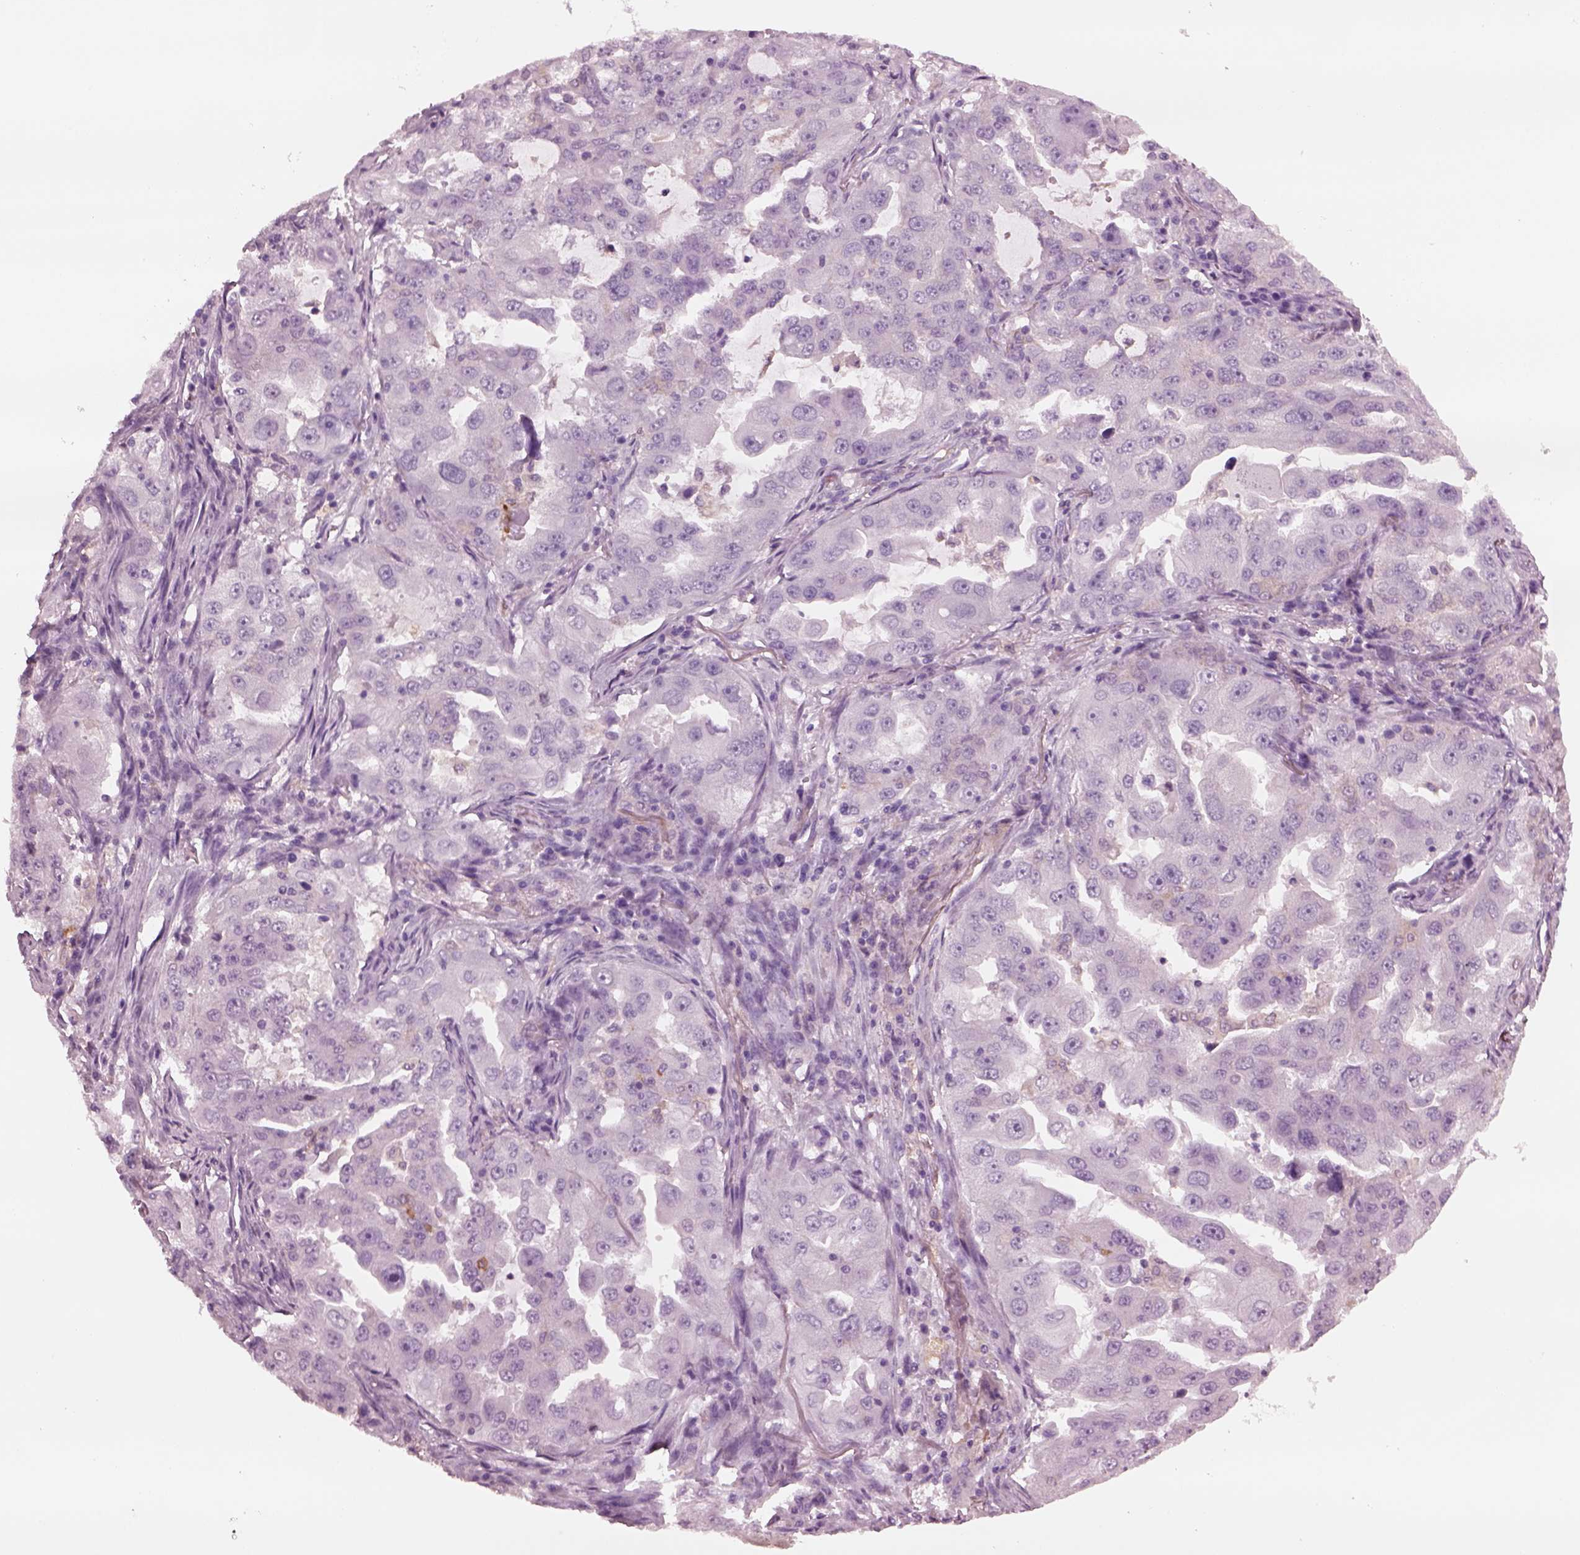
{"staining": {"intensity": "negative", "quantity": "none", "location": "none"}, "tissue": "lung cancer", "cell_type": "Tumor cells", "image_type": "cancer", "snomed": [{"axis": "morphology", "description": "Adenocarcinoma, NOS"}, {"axis": "topography", "description": "Lung"}], "caption": "Immunohistochemistry of human lung cancer (adenocarcinoma) demonstrates no positivity in tumor cells. (Immunohistochemistry, brightfield microscopy, high magnification).", "gene": "SHTN1", "patient": {"sex": "female", "age": 61}}